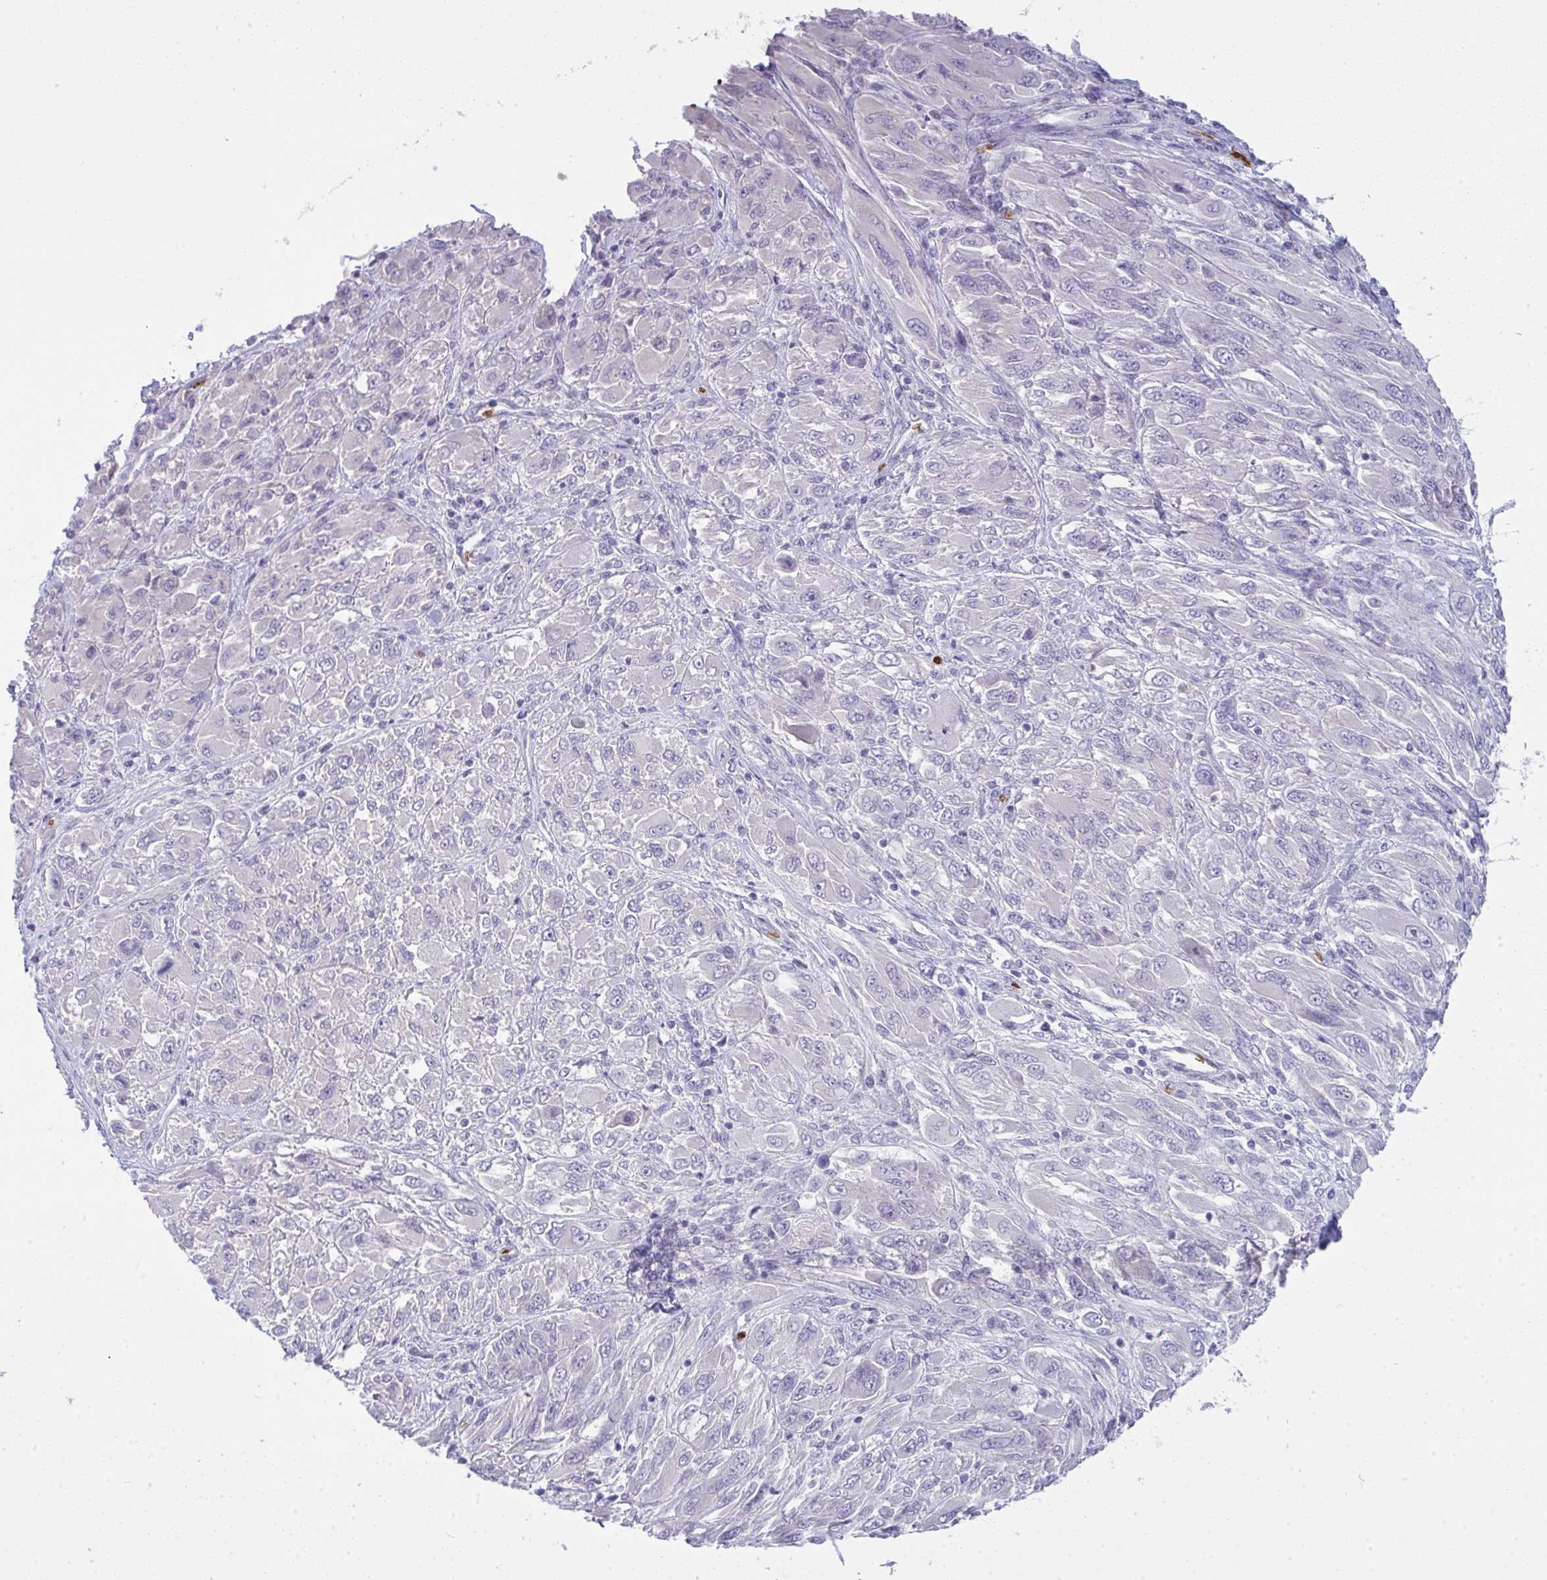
{"staining": {"intensity": "negative", "quantity": "none", "location": "none"}, "tissue": "melanoma", "cell_type": "Tumor cells", "image_type": "cancer", "snomed": [{"axis": "morphology", "description": "Malignant melanoma, NOS"}, {"axis": "topography", "description": "Skin"}], "caption": "DAB (3,3'-diaminobenzidine) immunohistochemical staining of malignant melanoma shows no significant staining in tumor cells.", "gene": "SPTB", "patient": {"sex": "female", "age": 91}}